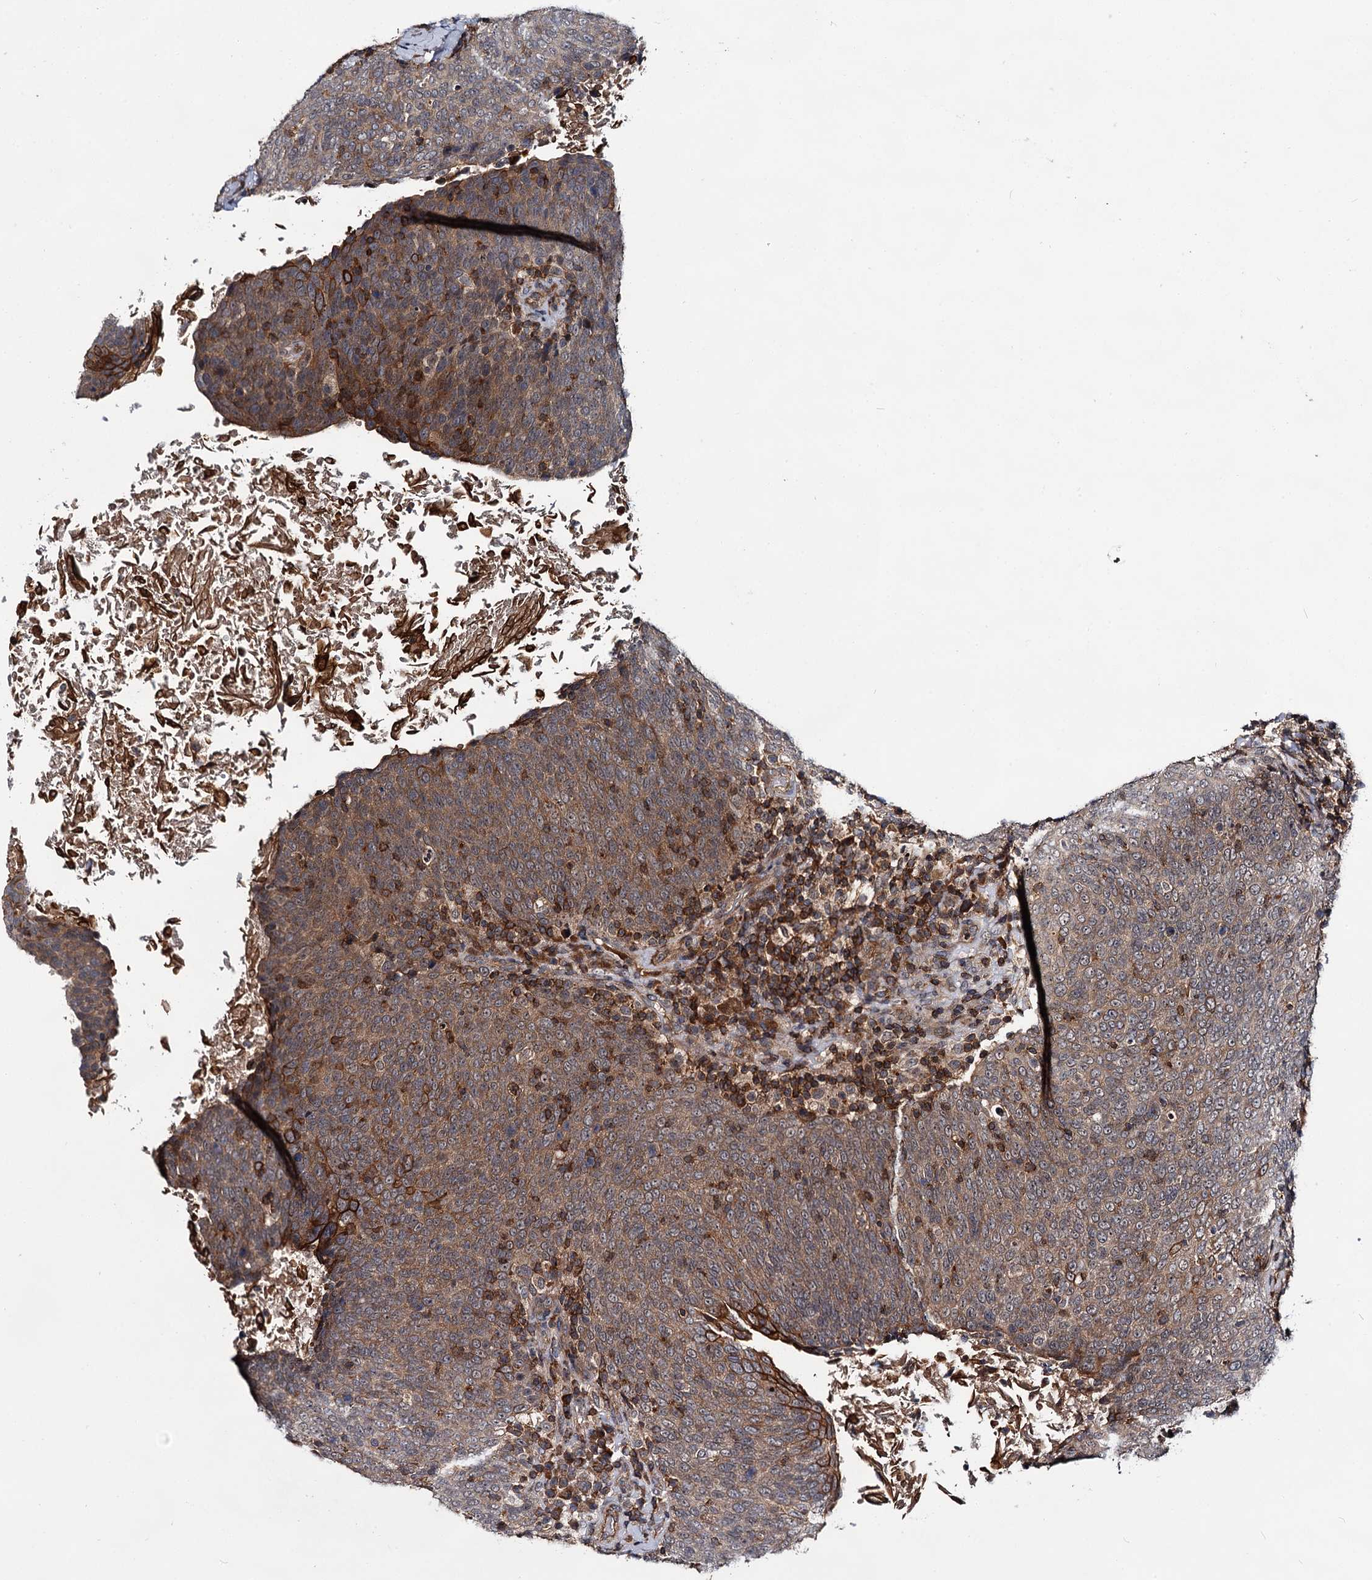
{"staining": {"intensity": "moderate", "quantity": ">75%", "location": "cytoplasmic/membranous"}, "tissue": "head and neck cancer", "cell_type": "Tumor cells", "image_type": "cancer", "snomed": [{"axis": "morphology", "description": "Squamous cell carcinoma, NOS"}, {"axis": "morphology", "description": "Squamous cell carcinoma, metastatic, NOS"}, {"axis": "topography", "description": "Lymph node"}, {"axis": "topography", "description": "Head-Neck"}], "caption": "Brown immunohistochemical staining in head and neck cancer exhibits moderate cytoplasmic/membranous staining in about >75% of tumor cells. (DAB IHC with brightfield microscopy, high magnification).", "gene": "ABLIM1", "patient": {"sex": "male", "age": 62}}